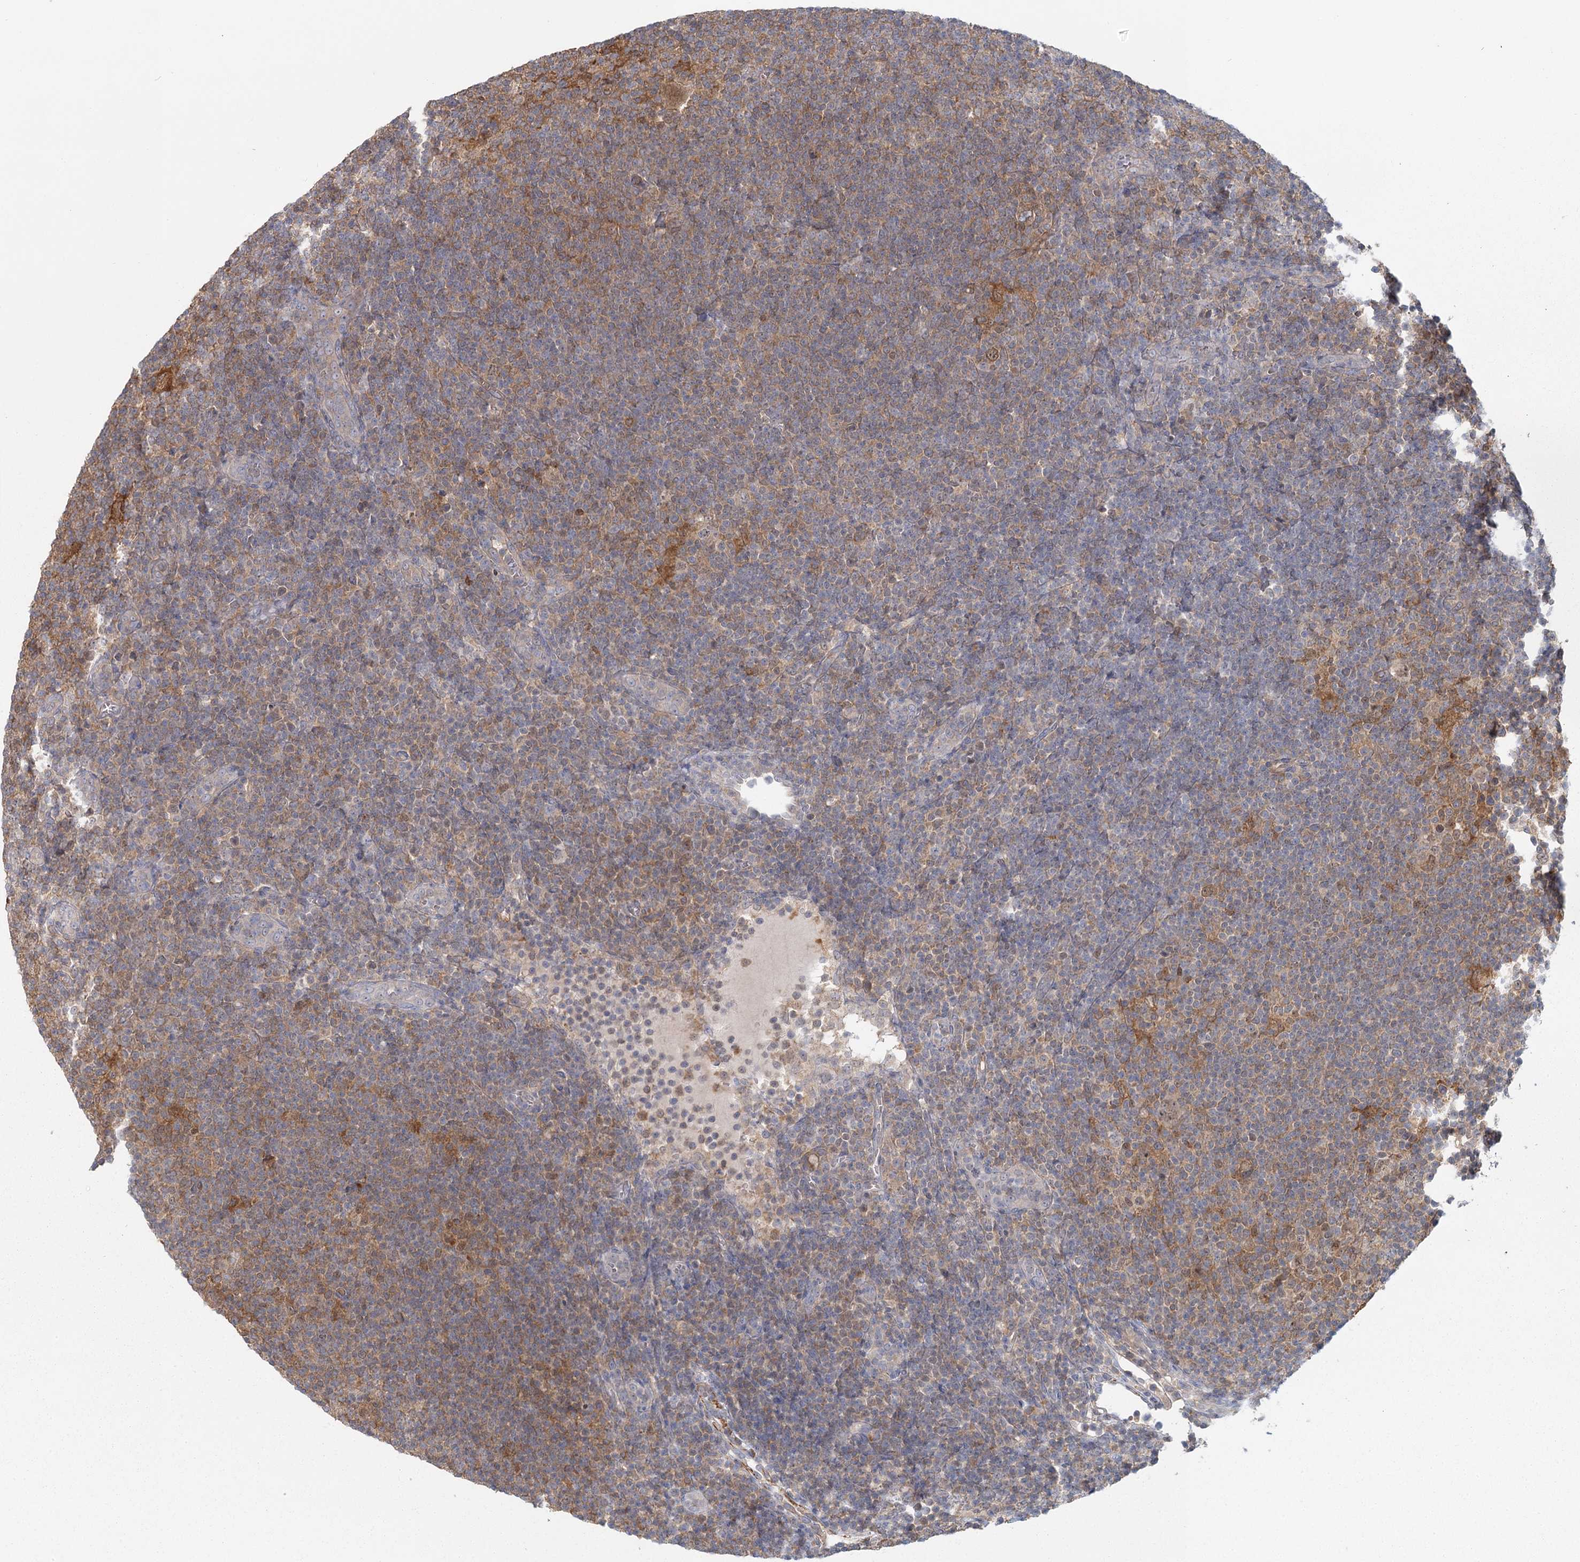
{"staining": {"intensity": "moderate", "quantity": ">75%", "location": "cytoplasmic/membranous"}, "tissue": "lymphoma", "cell_type": "Tumor cells", "image_type": "cancer", "snomed": [{"axis": "morphology", "description": "Hodgkin's disease, NOS"}, {"axis": "topography", "description": "Lymph node"}], "caption": "This histopathology image reveals lymphoma stained with immunohistochemistry (IHC) to label a protein in brown. The cytoplasmic/membranous of tumor cells show moderate positivity for the protein. Nuclei are counter-stained blue.", "gene": "USP11", "patient": {"sex": "female", "age": 57}}